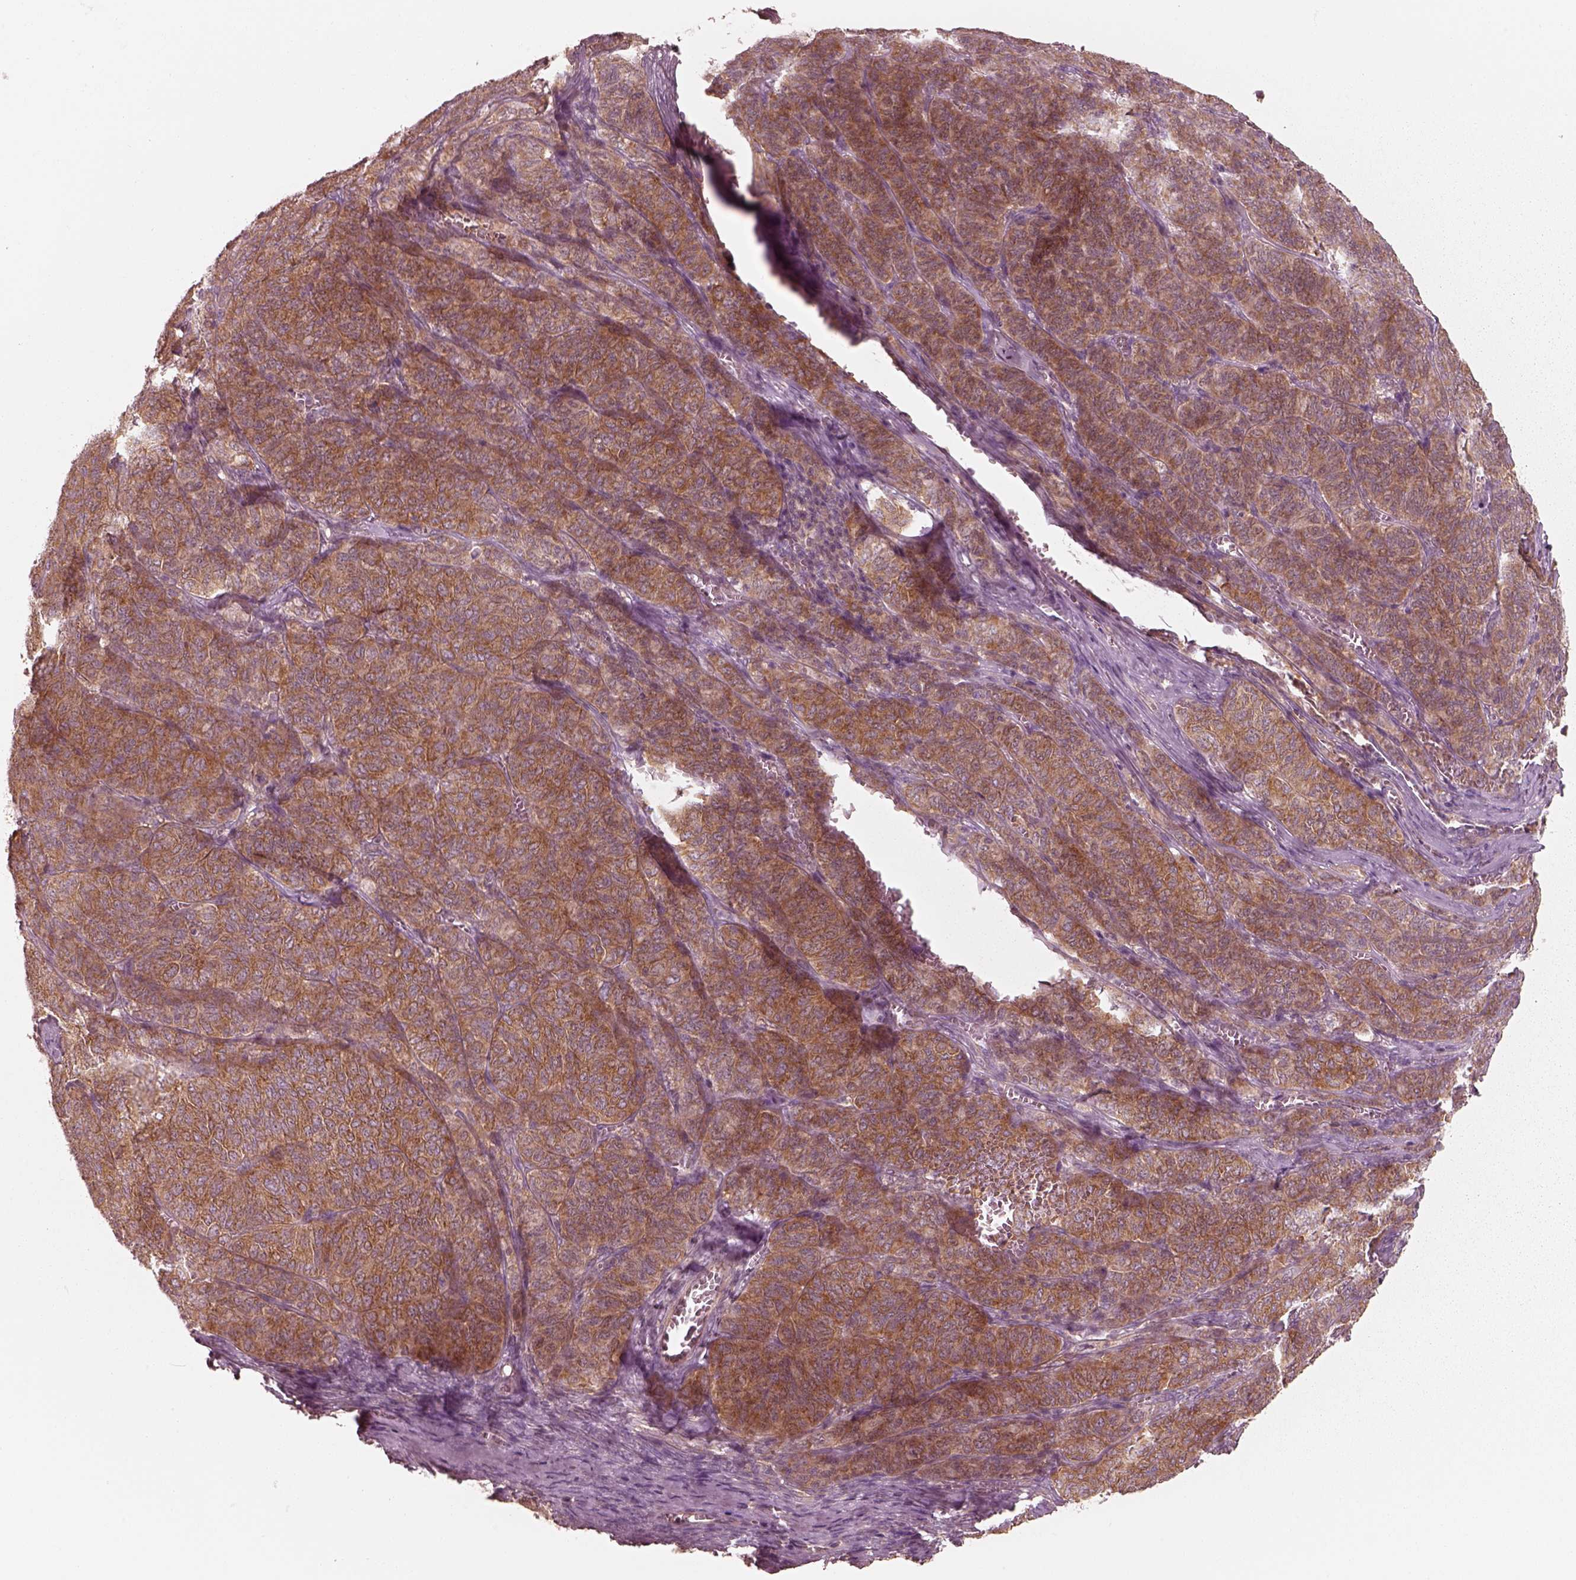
{"staining": {"intensity": "moderate", "quantity": ">75%", "location": "cytoplasmic/membranous"}, "tissue": "ovarian cancer", "cell_type": "Tumor cells", "image_type": "cancer", "snomed": [{"axis": "morphology", "description": "Carcinoma, endometroid"}, {"axis": "topography", "description": "Ovary"}], "caption": "The image shows immunohistochemical staining of ovarian cancer (endometroid carcinoma). There is moderate cytoplasmic/membranous staining is present in about >75% of tumor cells.", "gene": "CNOT2", "patient": {"sex": "female", "age": 80}}